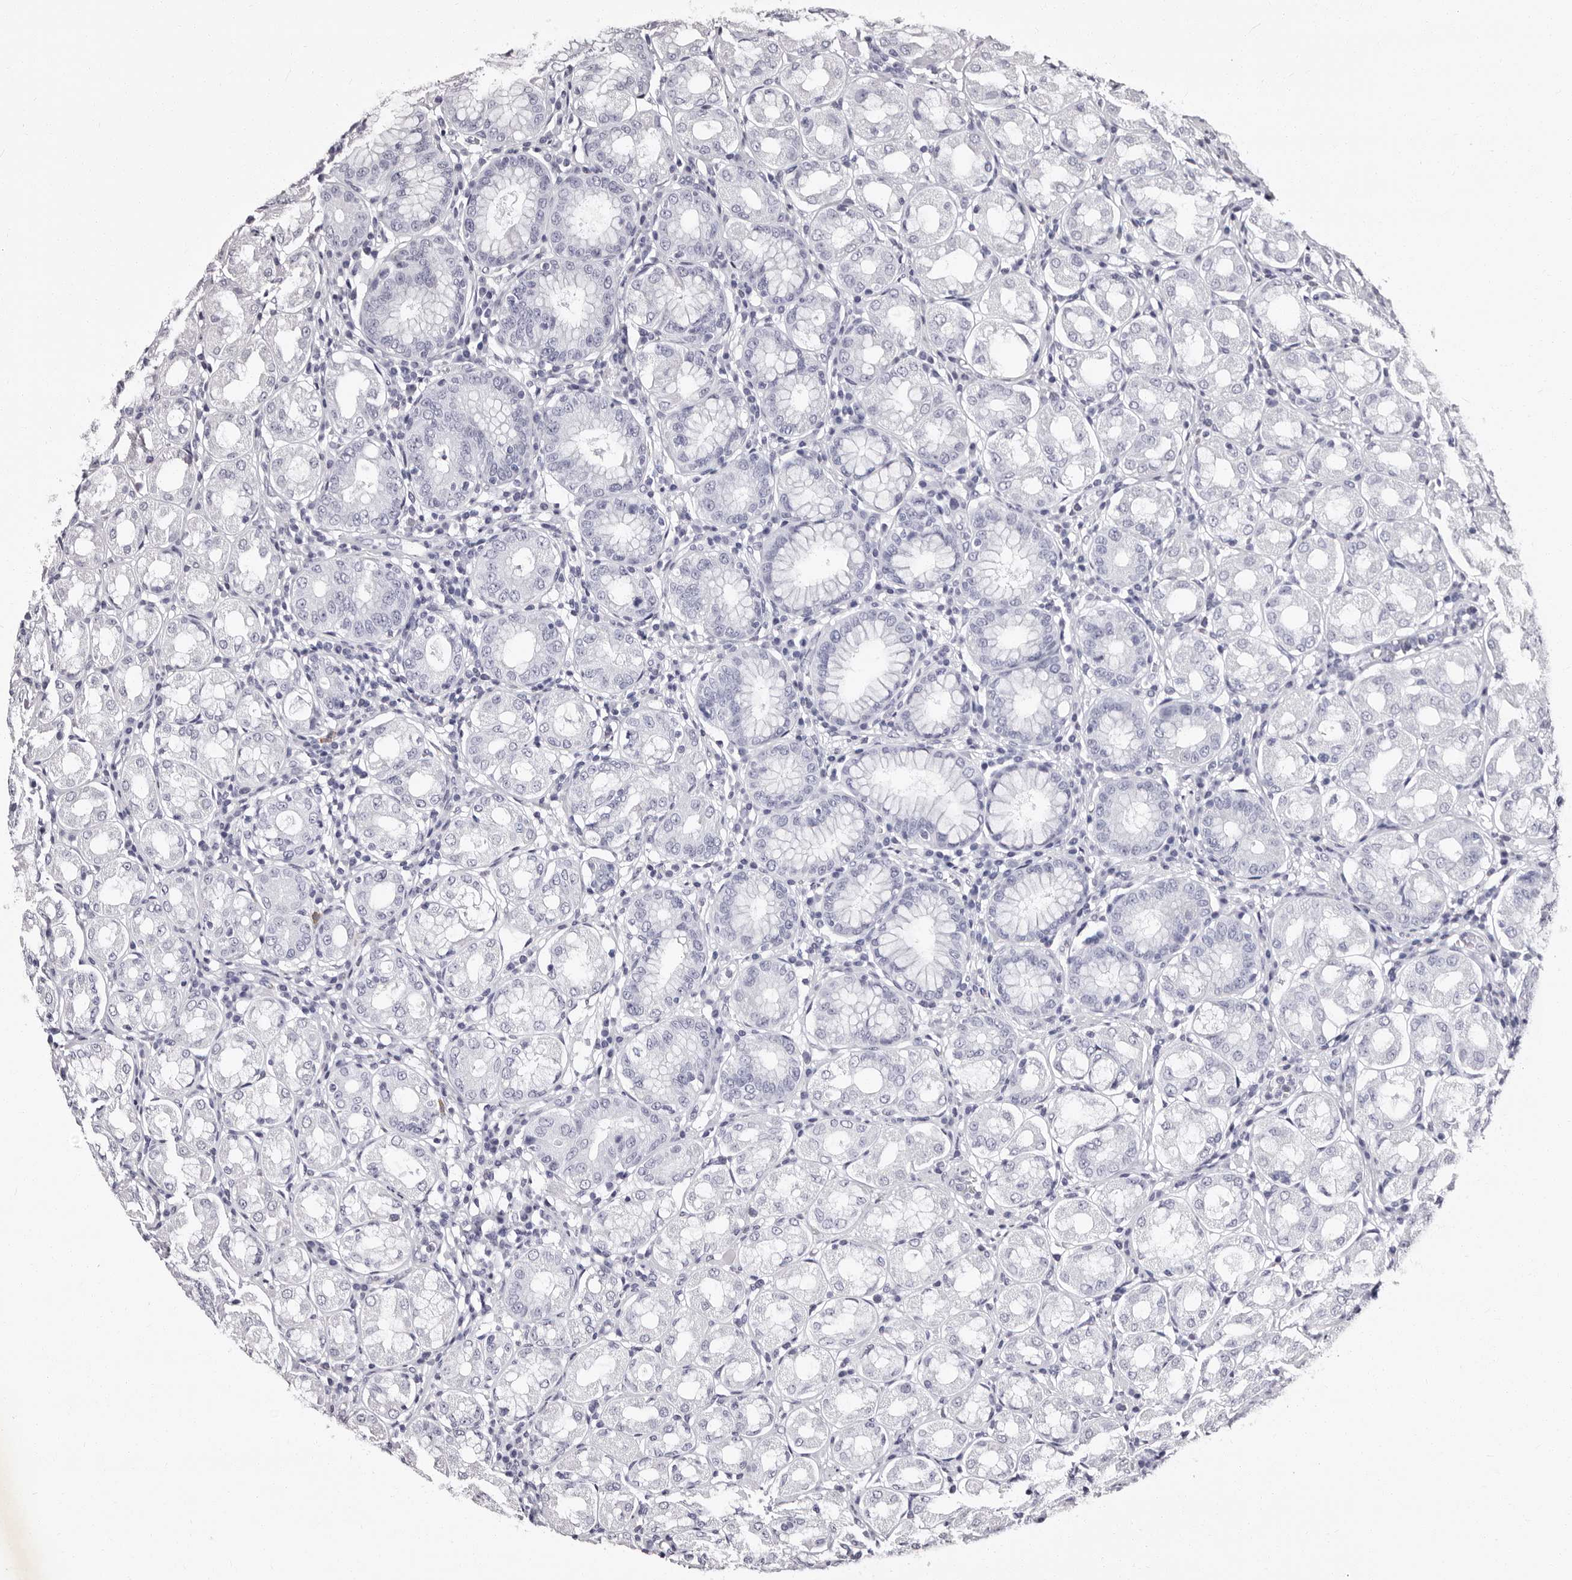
{"staining": {"intensity": "negative", "quantity": "none", "location": "none"}, "tissue": "stomach", "cell_type": "Glandular cells", "image_type": "normal", "snomed": [{"axis": "morphology", "description": "Normal tissue, NOS"}, {"axis": "topography", "description": "Stomach"}, {"axis": "topography", "description": "Stomach, lower"}], "caption": "Glandular cells show no significant protein positivity in benign stomach. (DAB (3,3'-diaminobenzidine) IHC with hematoxylin counter stain).", "gene": "AUNIP", "patient": {"sex": "female", "age": 56}}